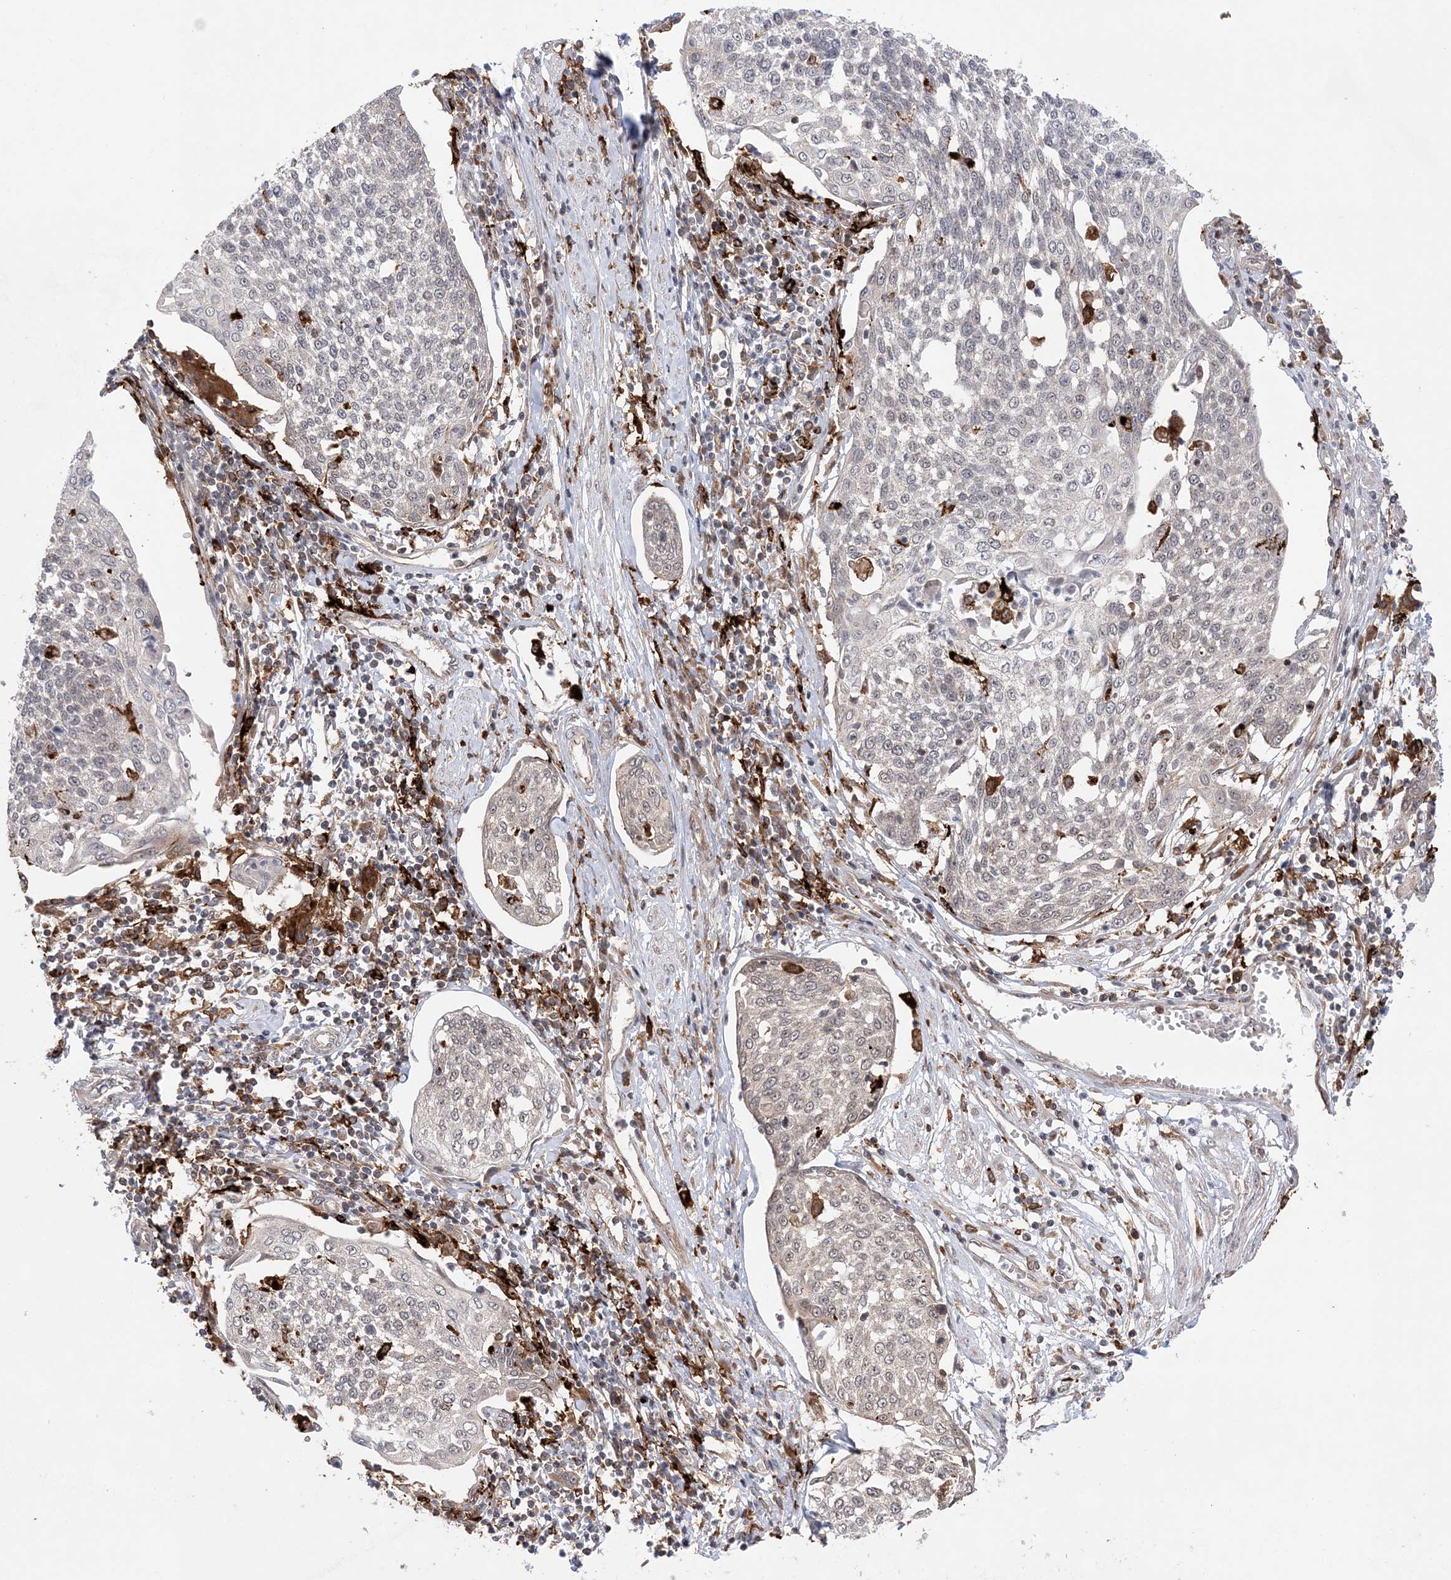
{"staining": {"intensity": "weak", "quantity": "<25%", "location": "cytoplasmic/membranous"}, "tissue": "cervical cancer", "cell_type": "Tumor cells", "image_type": "cancer", "snomed": [{"axis": "morphology", "description": "Squamous cell carcinoma, NOS"}, {"axis": "topography", "description": "Cervix"}], "caption": "This micrograph is of squamous cell carcinoma (cervical) stained with immunohistochemistry to label a protein in brown with the nuclei are counter-stained blue. There is no positivity in tumor cells.", "gene": "ANAPC15", "patient": {"sex": "female", "age": 34}}